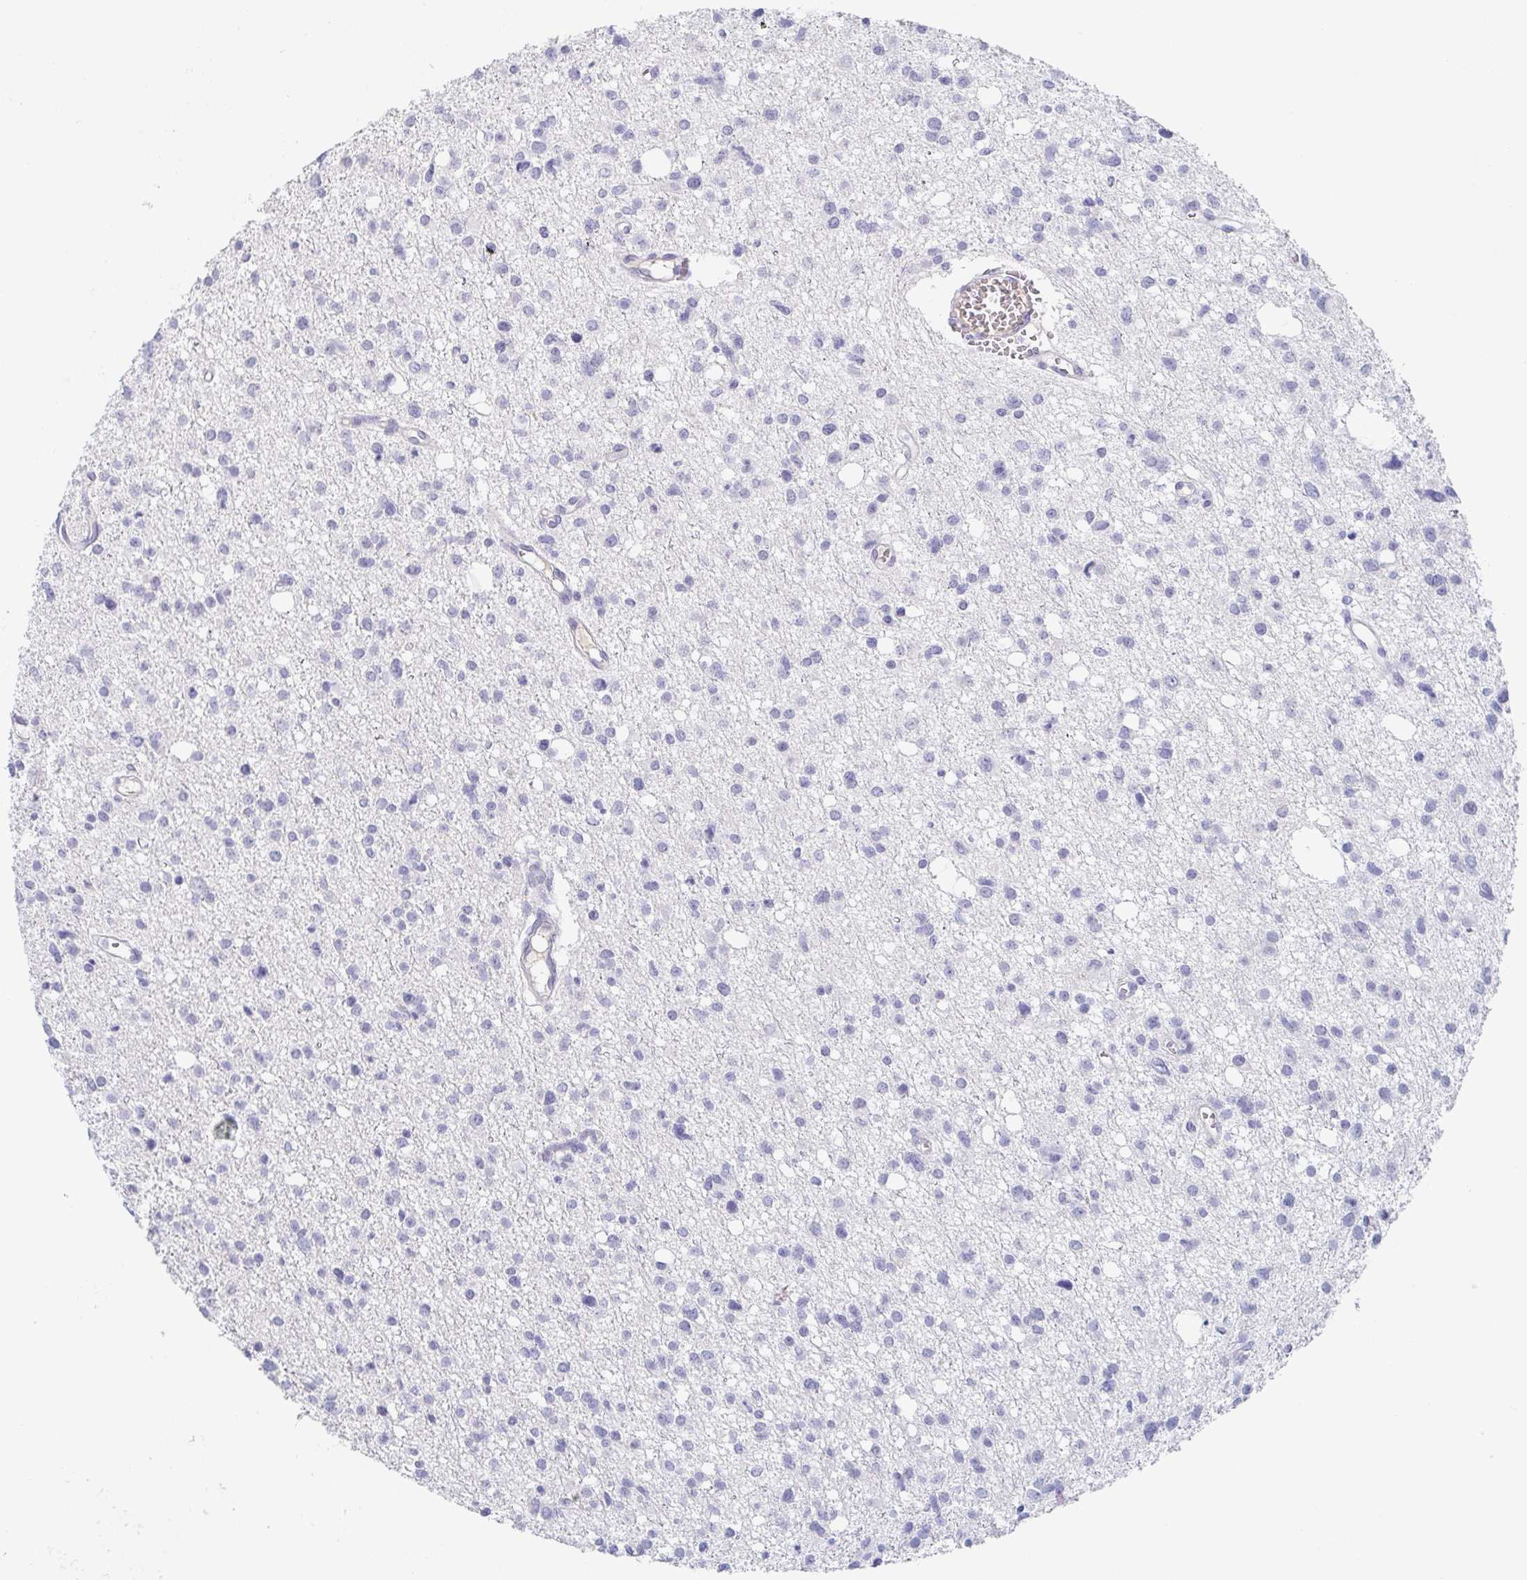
{"staining": {"intensity": "negative", "quantity": "none", "location": "none"}, "tissue": "glioma", "cell_type": "Tumor cells", "image_type": "cancer", "snomed": [{"axis": "morphology", "description": "Glioma, malignant, High grade"}, {"axis": "topography", "description": "Brain"}], "caption": "Human malignant high-grade glioma stained for a protein using immunohistochemistry (IHC) reveals no positivity in tumor cells.", "gene": "RHOV", "patient": {"sex": "male", "age": 23}}